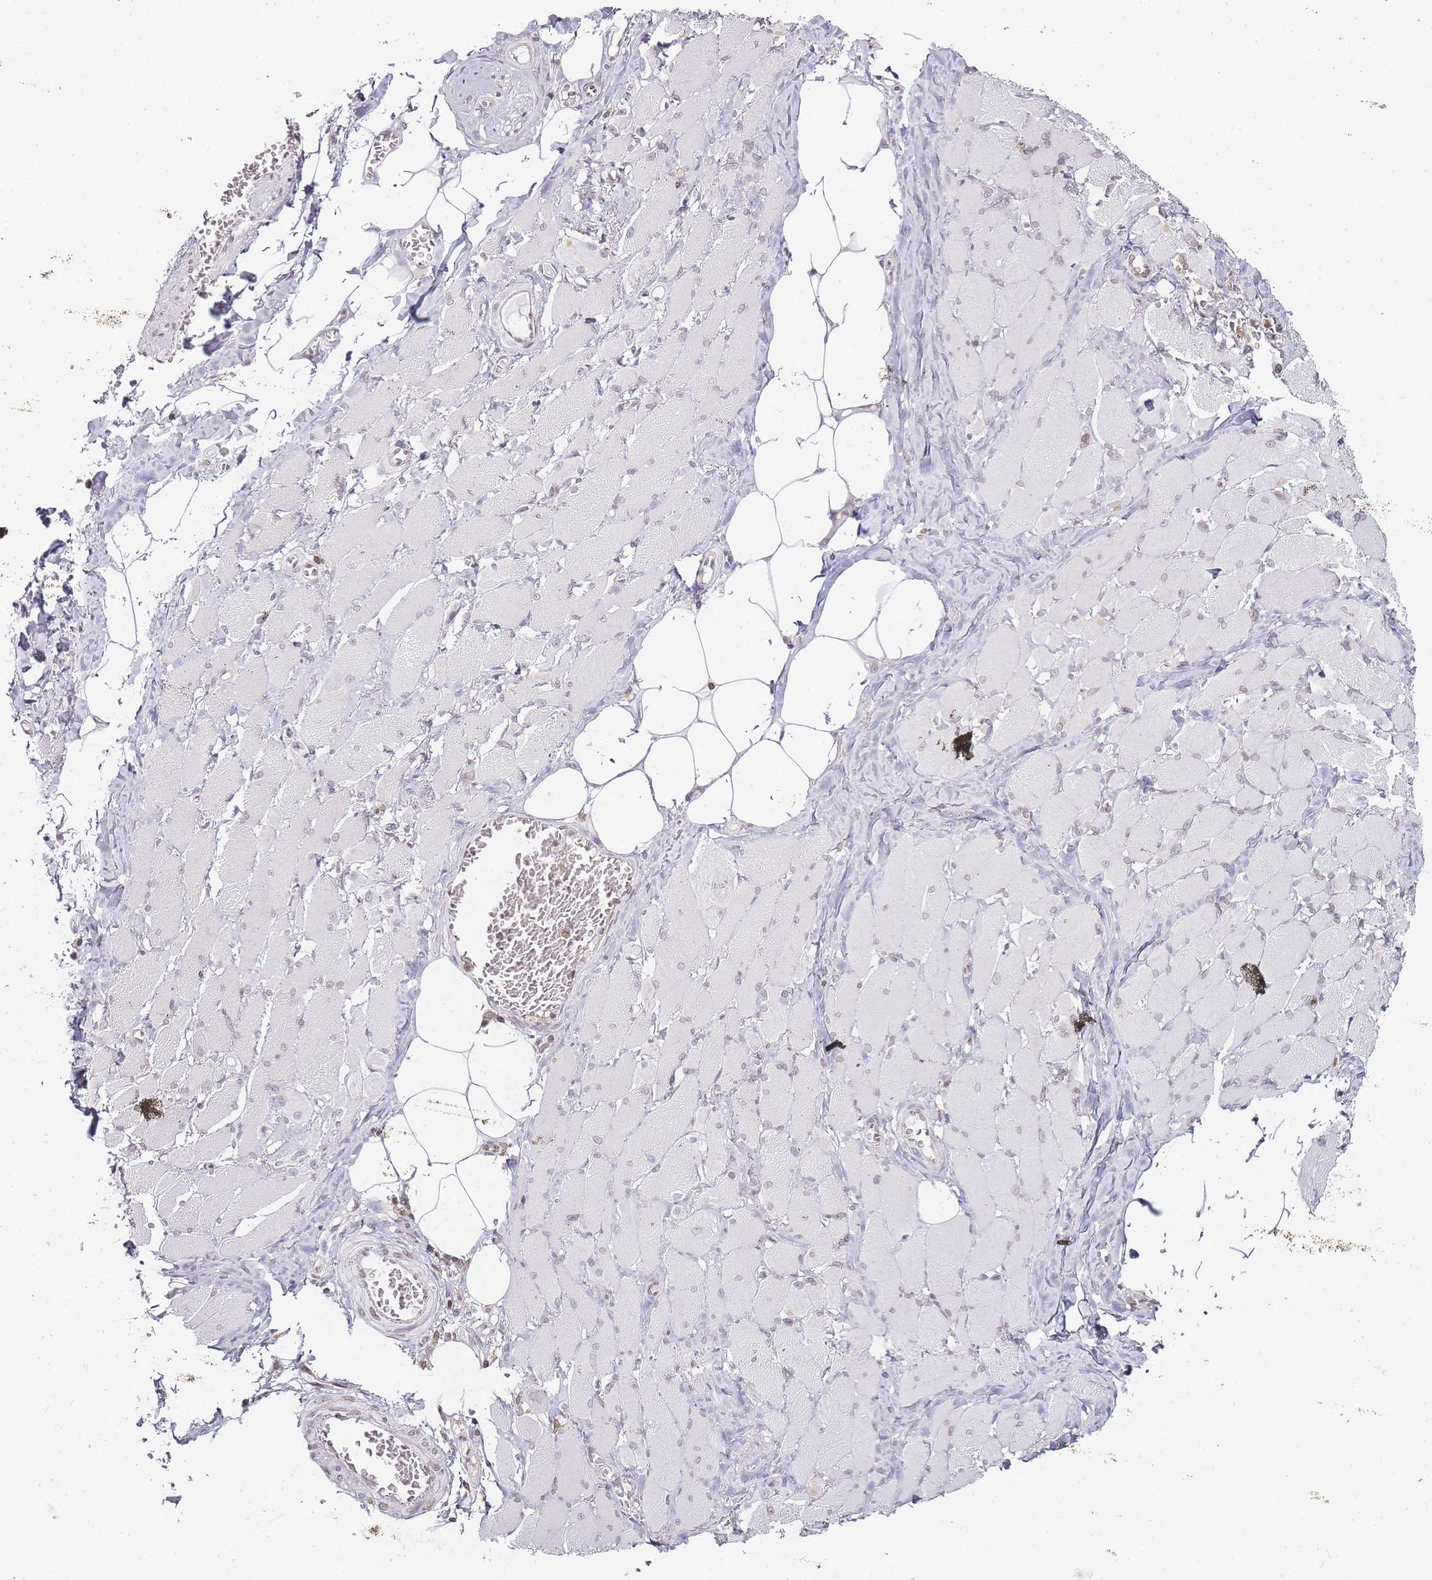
{"staining": {"intensity": "weak", "quantity": "25%-75%", "location": "nuclear"}, "tissue": "skeletal muscle", "cell_type": "Myocytes", "image_type": "normal", "snomed": [{"axis": "morphology", "description": "Normal tissue, NOS"}, {"axis": "morphology", "description": "Basal cell carcinoma"}, {"axis": "topography", "description": "Skeletal muscle"}], "caption": "This is an image of IHC staining of unremarkable skeletal muscle, which shows weak positivity in the nuclear of myocytes.", "gene": "JAKMIP1", "patient": {"sex": "female", "age": 64}}